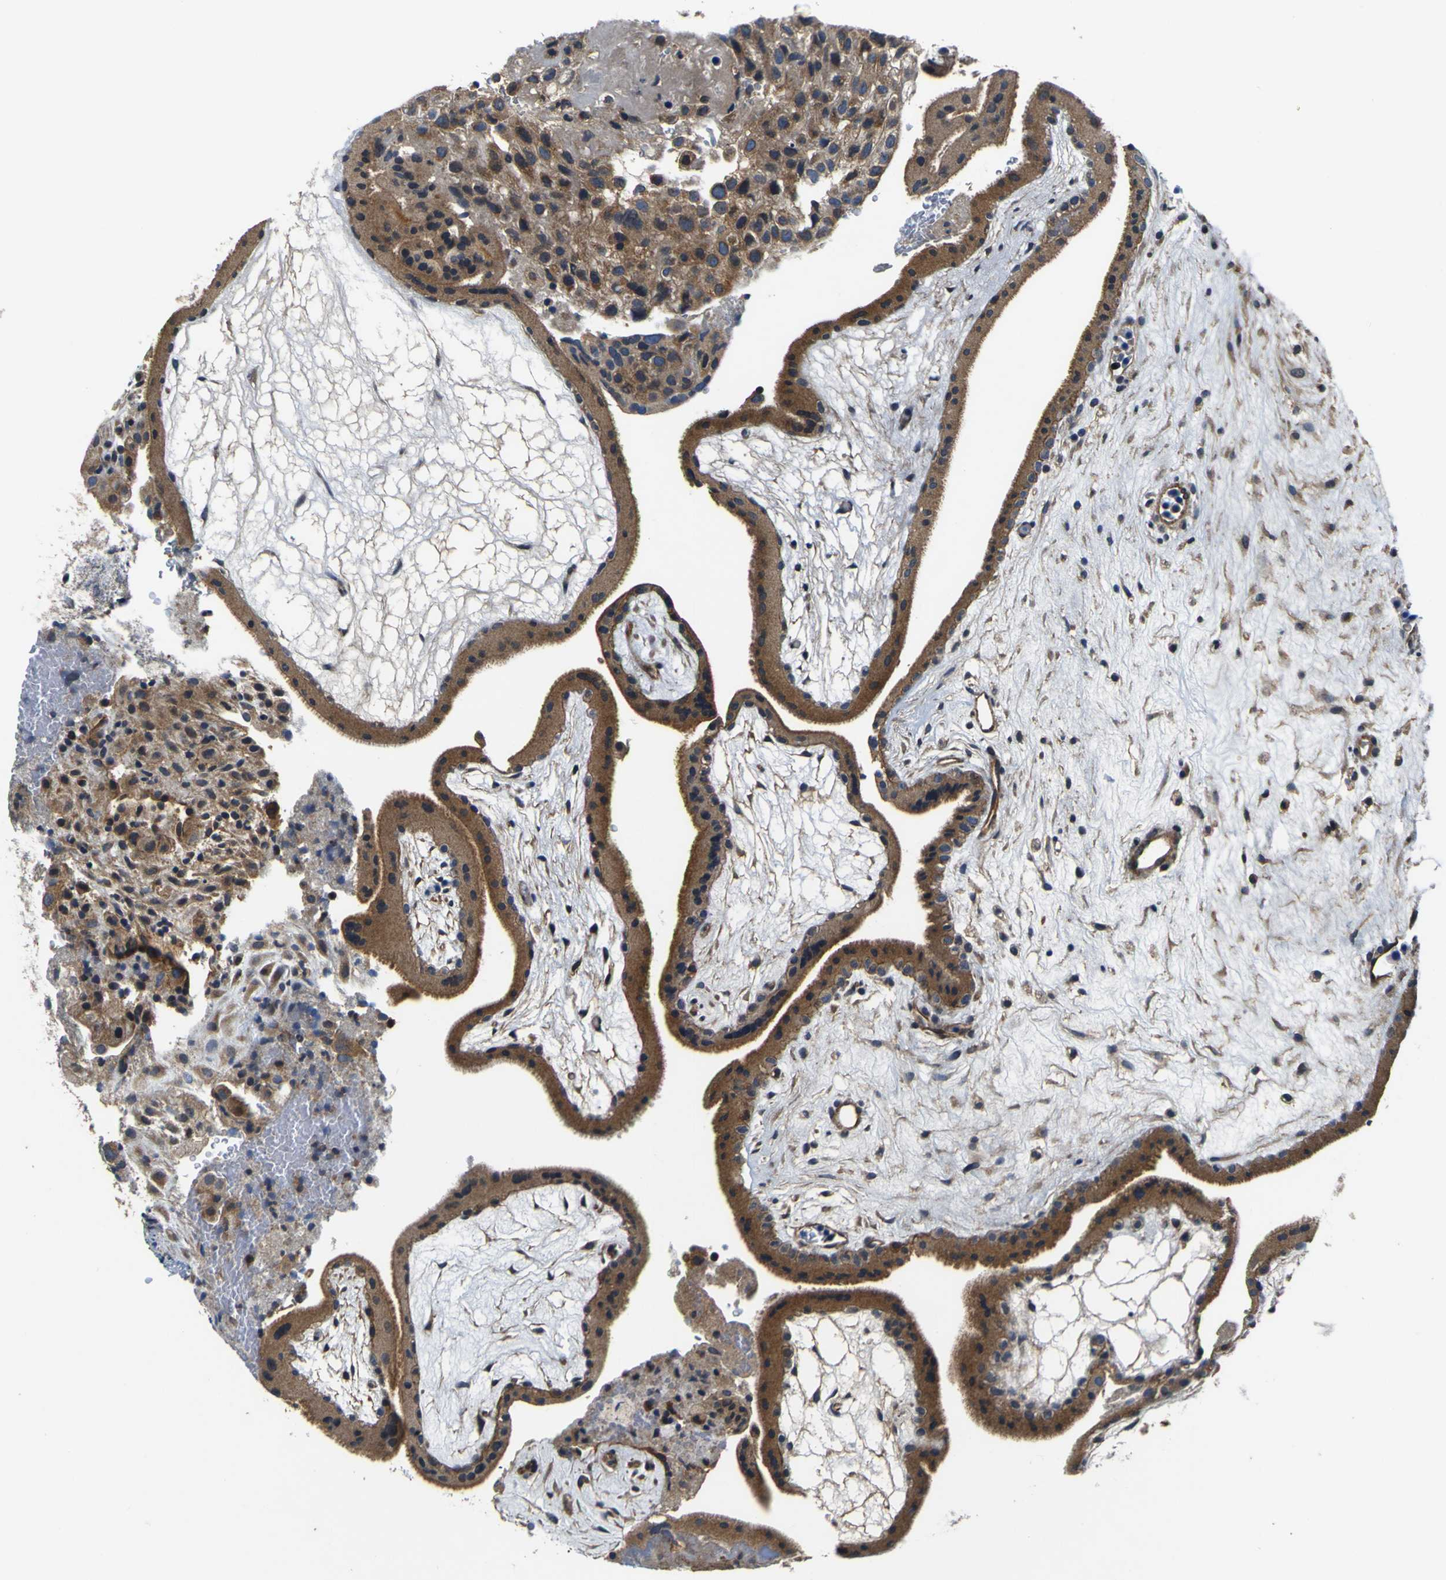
{"staining": {"intensity": "moderate", "quantity": ">75%", "location": "cytoplasmic/membranous"}, "tissue": "placenta", "cell_type": "Decidual cells", "image_type": "normal", "snomed": [{"axis": "morphology", "description": "Normal tissue, NOS"}, {"axis": "topography", "description": "Placenta"}], "caption": "Placenta stained for a protein exhibits moderate cytoplasmic/membranous positivity in decidual cells. The staining was performed using DAB (3,3'-diaminobenzidine) to visualize the protein expression in brown, while the nuclei were stained in blue with hematoxylin (Magnification: 20x).", "gene": "EPHB4", "patient": {"sex": "female", "age": 19}}